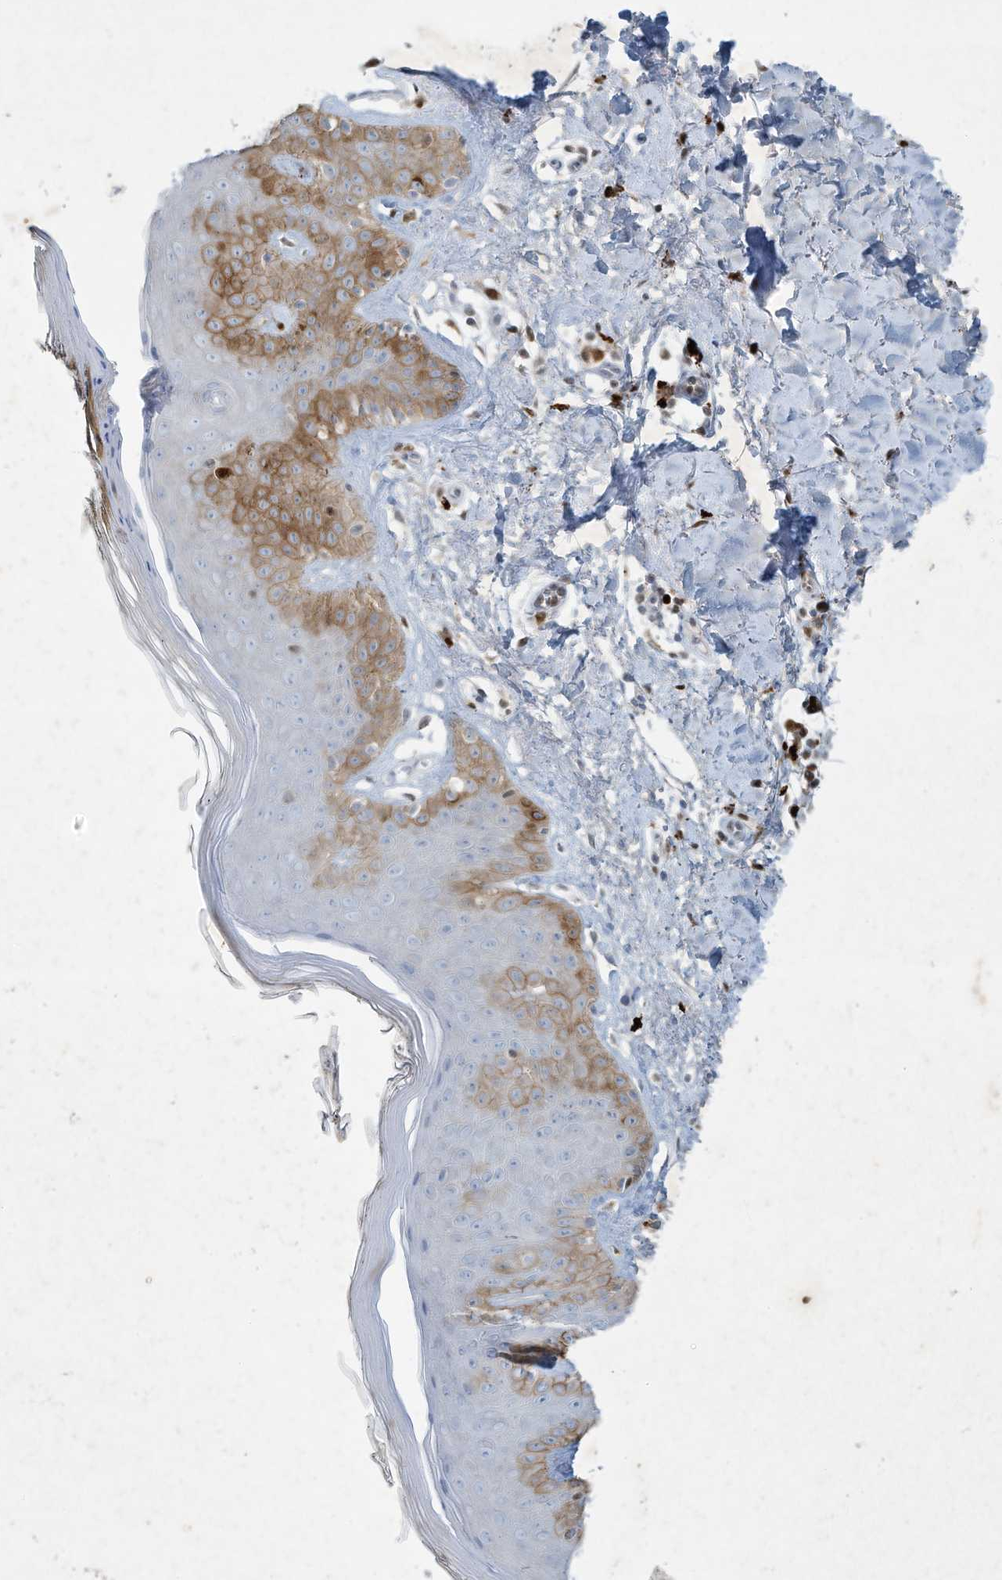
{"staining": {"intensity": "weak", "quantity": ">75%", "location": "cytoplasmic/membranous"}, "tissue": "skin", "cell_type": "Fibroblasts", "image_type": "normal", "snomed": [{"axis": "morphology", "description": "Normal tissue, NOS"}, {"axis": "topography", "description": "Skin"}], "caption": "Brown immunohistochemical staining in benign human skin exhibits weak cytoplasmic/membranous expression in about >75% of fibroblasts.", "gene": "TUBE1", "patient": {"sex": "female", "age": 64}}